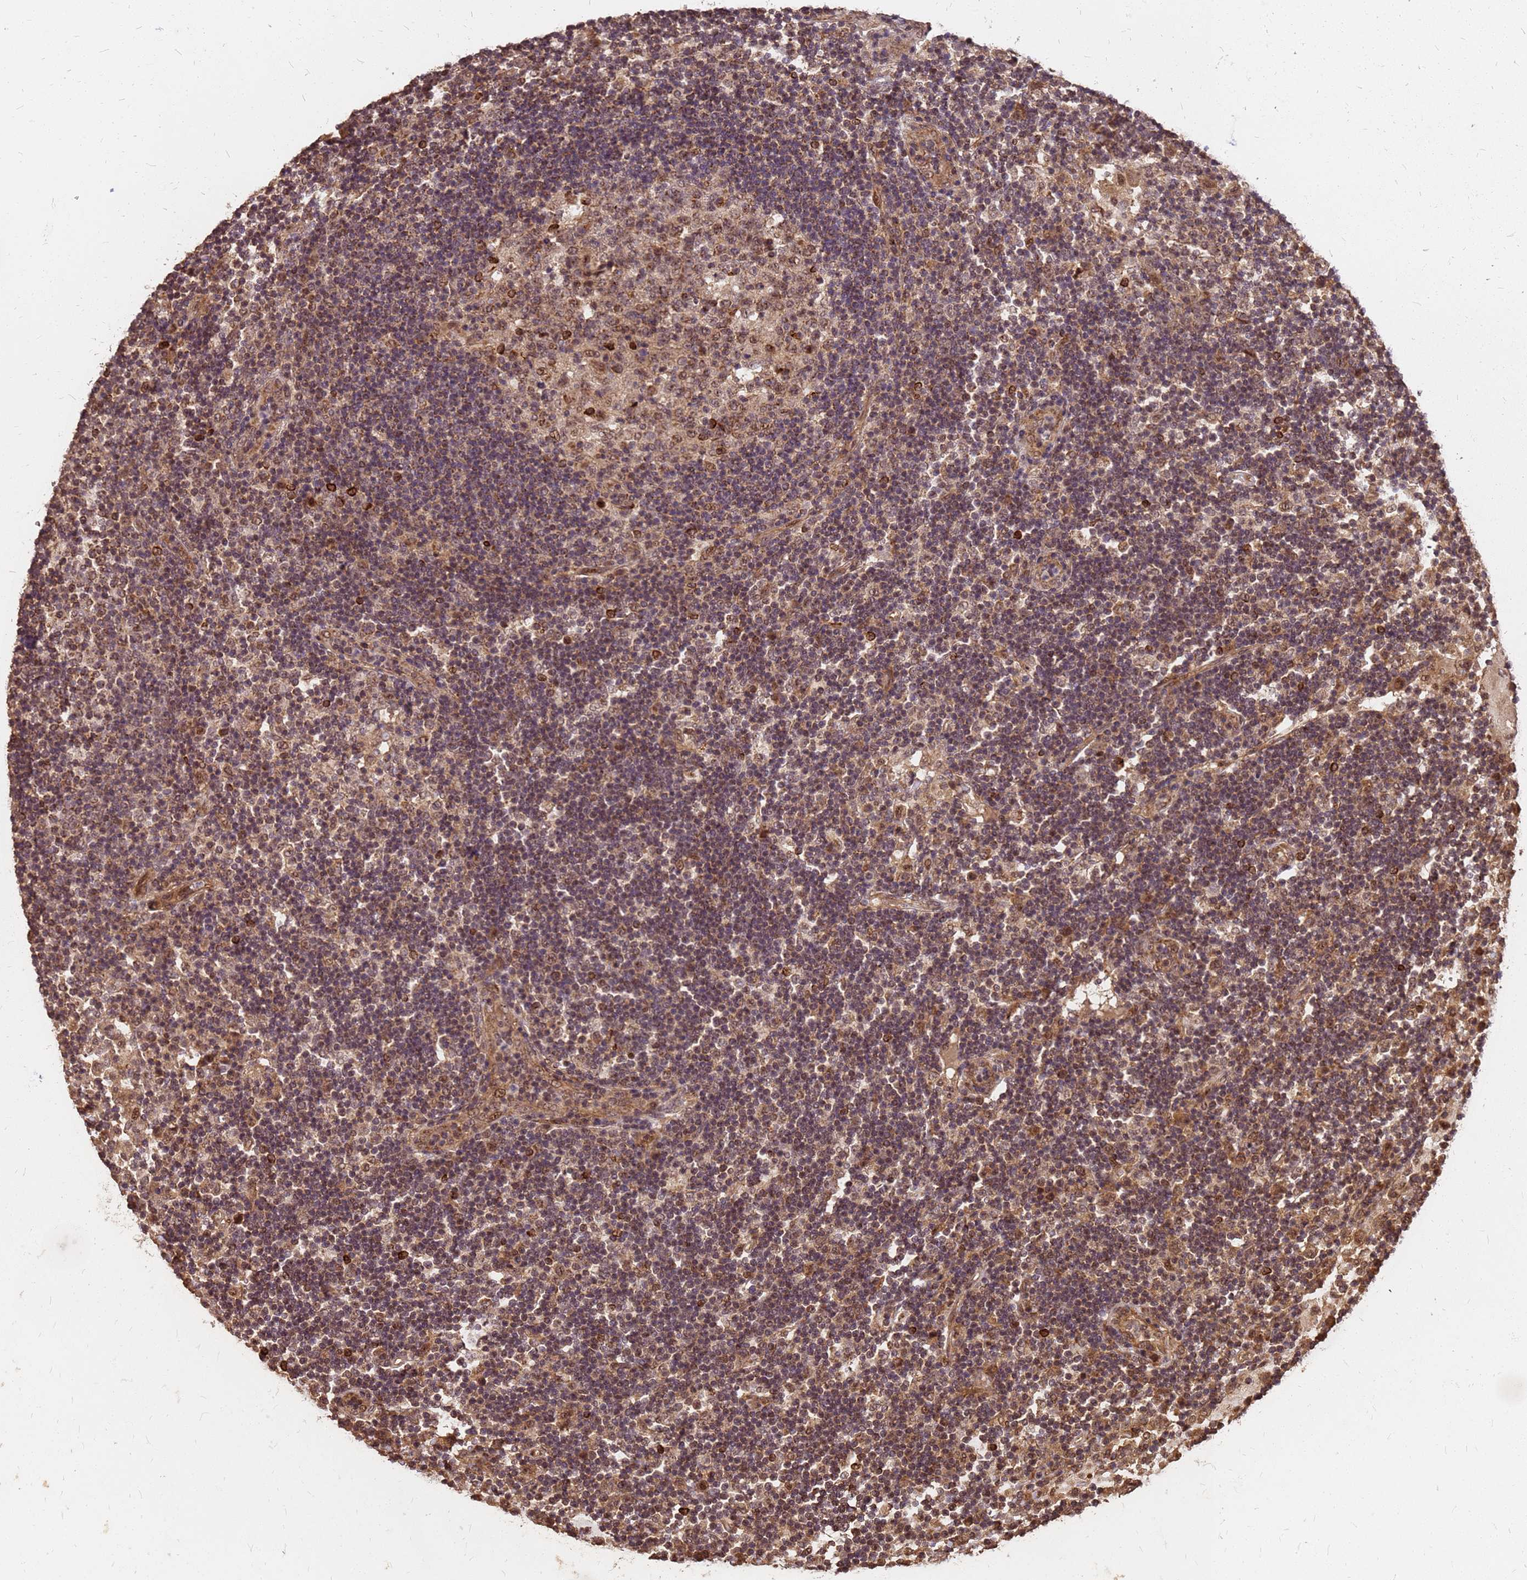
{"staining": {"intensity": "moderate", "quantity": "25%-75%", "location": "nuclear"}, "tissue": "lymph node", "cell_type": "Germinal center cells", "image_type": "normal", "snomed": [{"axis": "morphology", "description": "Normal tissue, NOS"}, {"axis": "topography", "description": "Lymph node"}], "caption": "The photomicrograph displays staining of benign lymph node, revealing moderate nuclear protein expression (brown color) within germinal center cells.", "gene": "GPATCH8", "patient": {"sex": "female", "age": 53}}